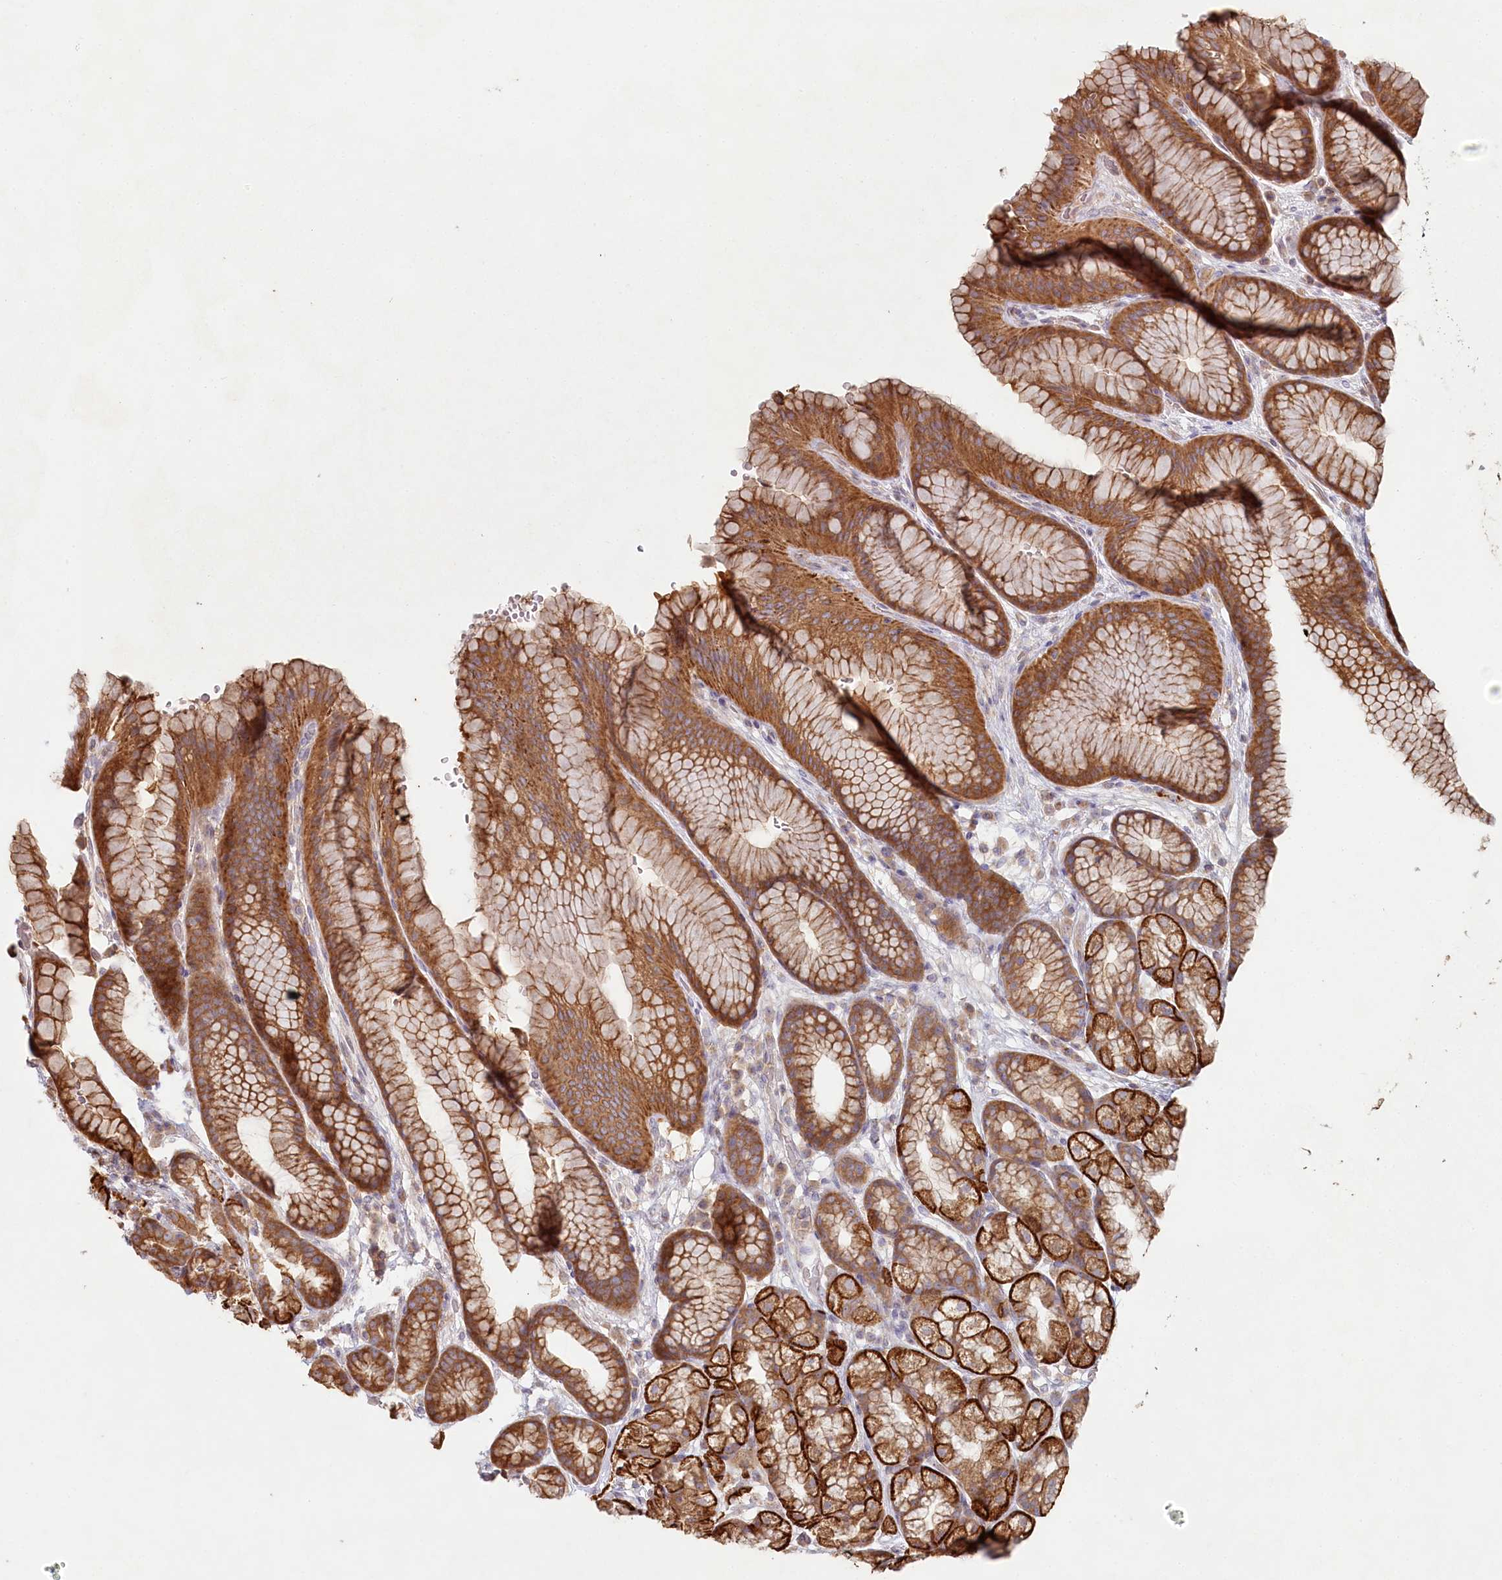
{"staining": {"intensity": "strong", "quantity": ">75%", "location": "cytoplasmic/membranous"}, "tissue": "stomach", "cell_type": "Glandular cells", "image_type": "normal", "snomed": [{"axis": "morphology", "description": "Normal tissue, NOS"}, {"axis": "morphology", "description": "Adenocarcinoma, NOS"}, {"axis": "topography", "description": "Stomach"}], "caption": "Immunohistochemical staining of benign human stomach shows high levels of strong cytoplasmic/membranous positivity in approximately >75% of glandular cells. (IHC, brightfield microscopy, high magnification).", "gene": "HAL", "patient": {"sex": "male", "age": 57}}